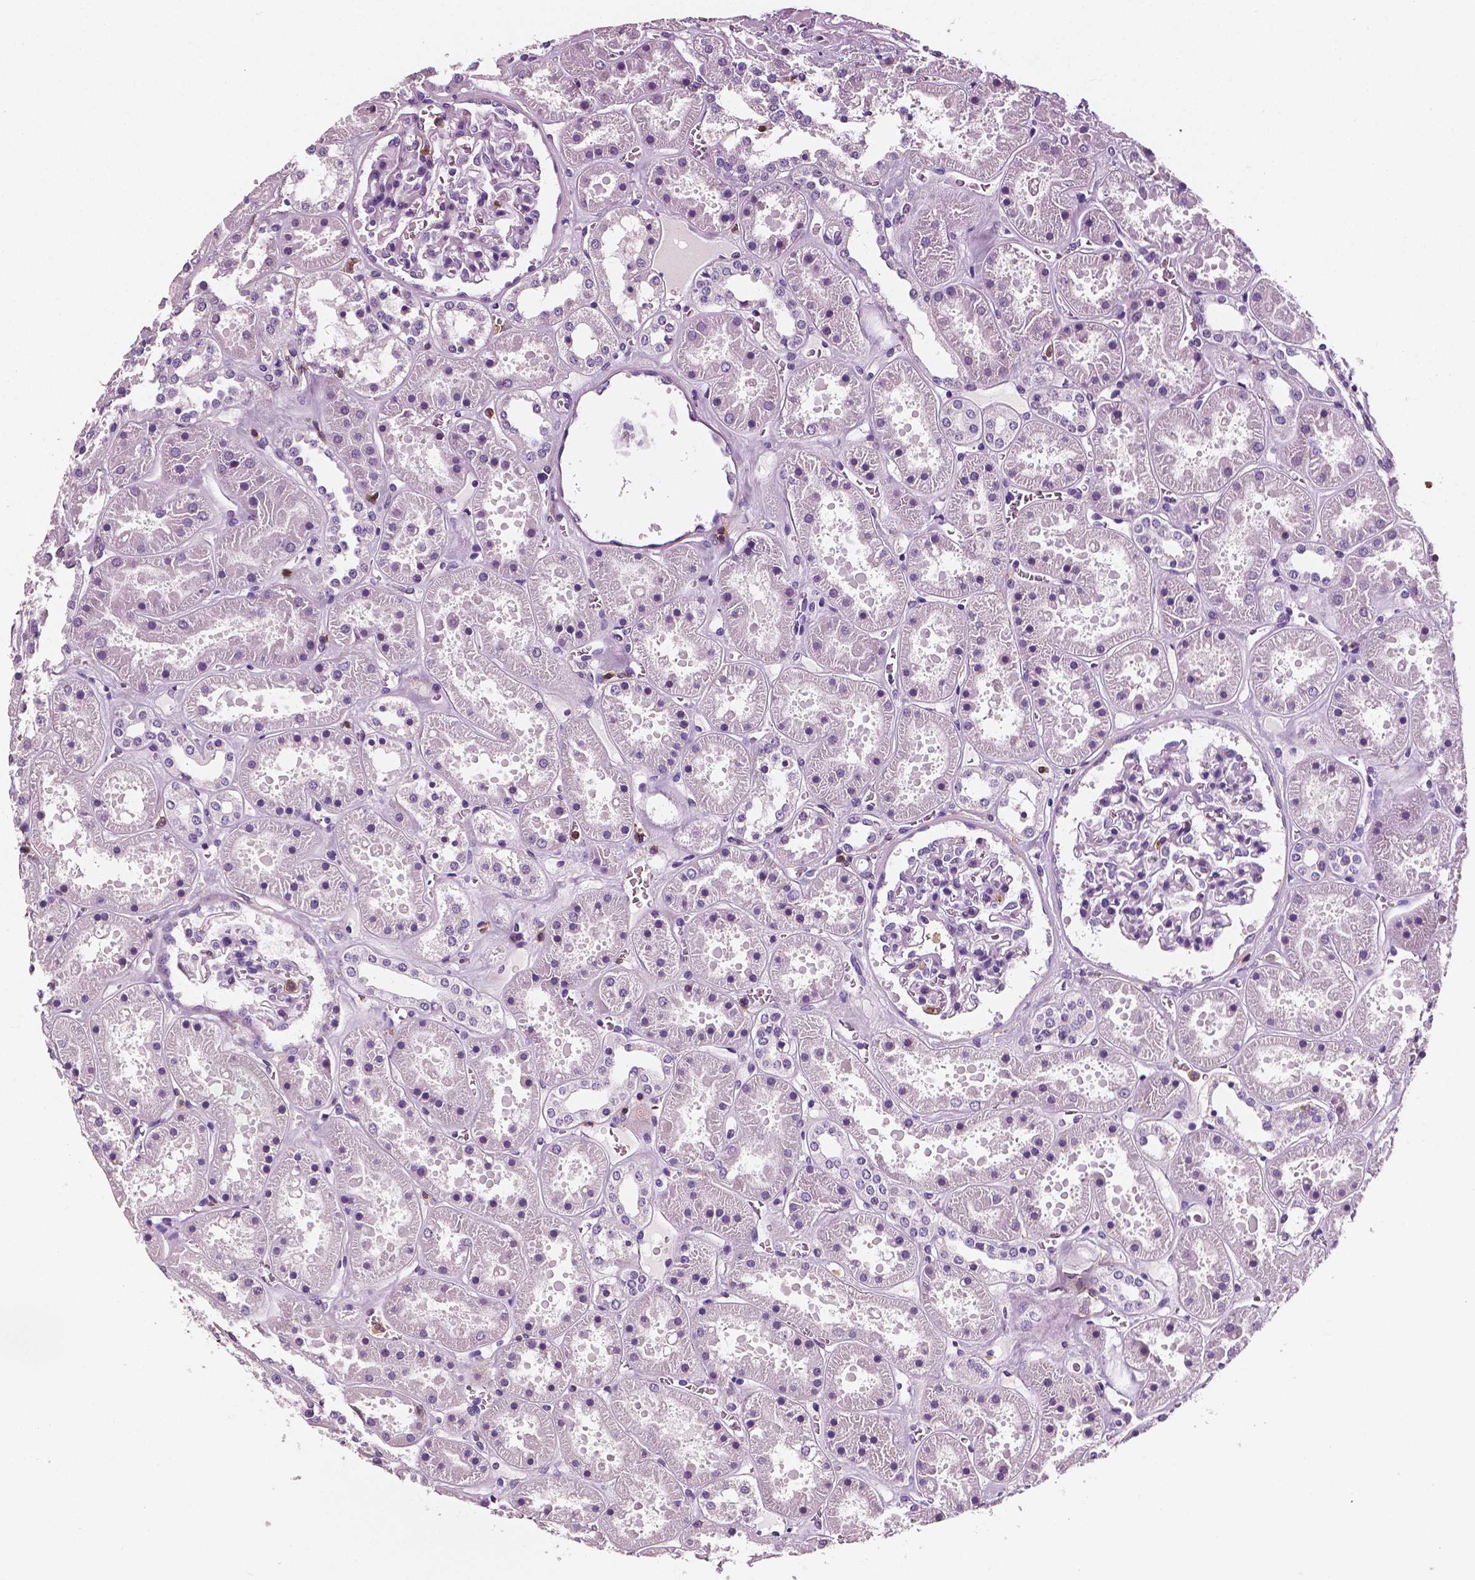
{"staining": {"intensity": "negative", "quantity": "none", "location": "none"}, "tissue": "kidney", "cell_type": "Cells in glomeruli", "image_type": "normal", "snomed": [{"axis": "morphology", "description": "Normal tissue, NOS"}, {"axis": "topography", "description": "Kidney"}], "caption": "Immunohistochemistry of normal kidney reveals no expression in cells in glomeruli.", "gene": "PTPRC", "patient": {"sex": "female", "age": 41}}